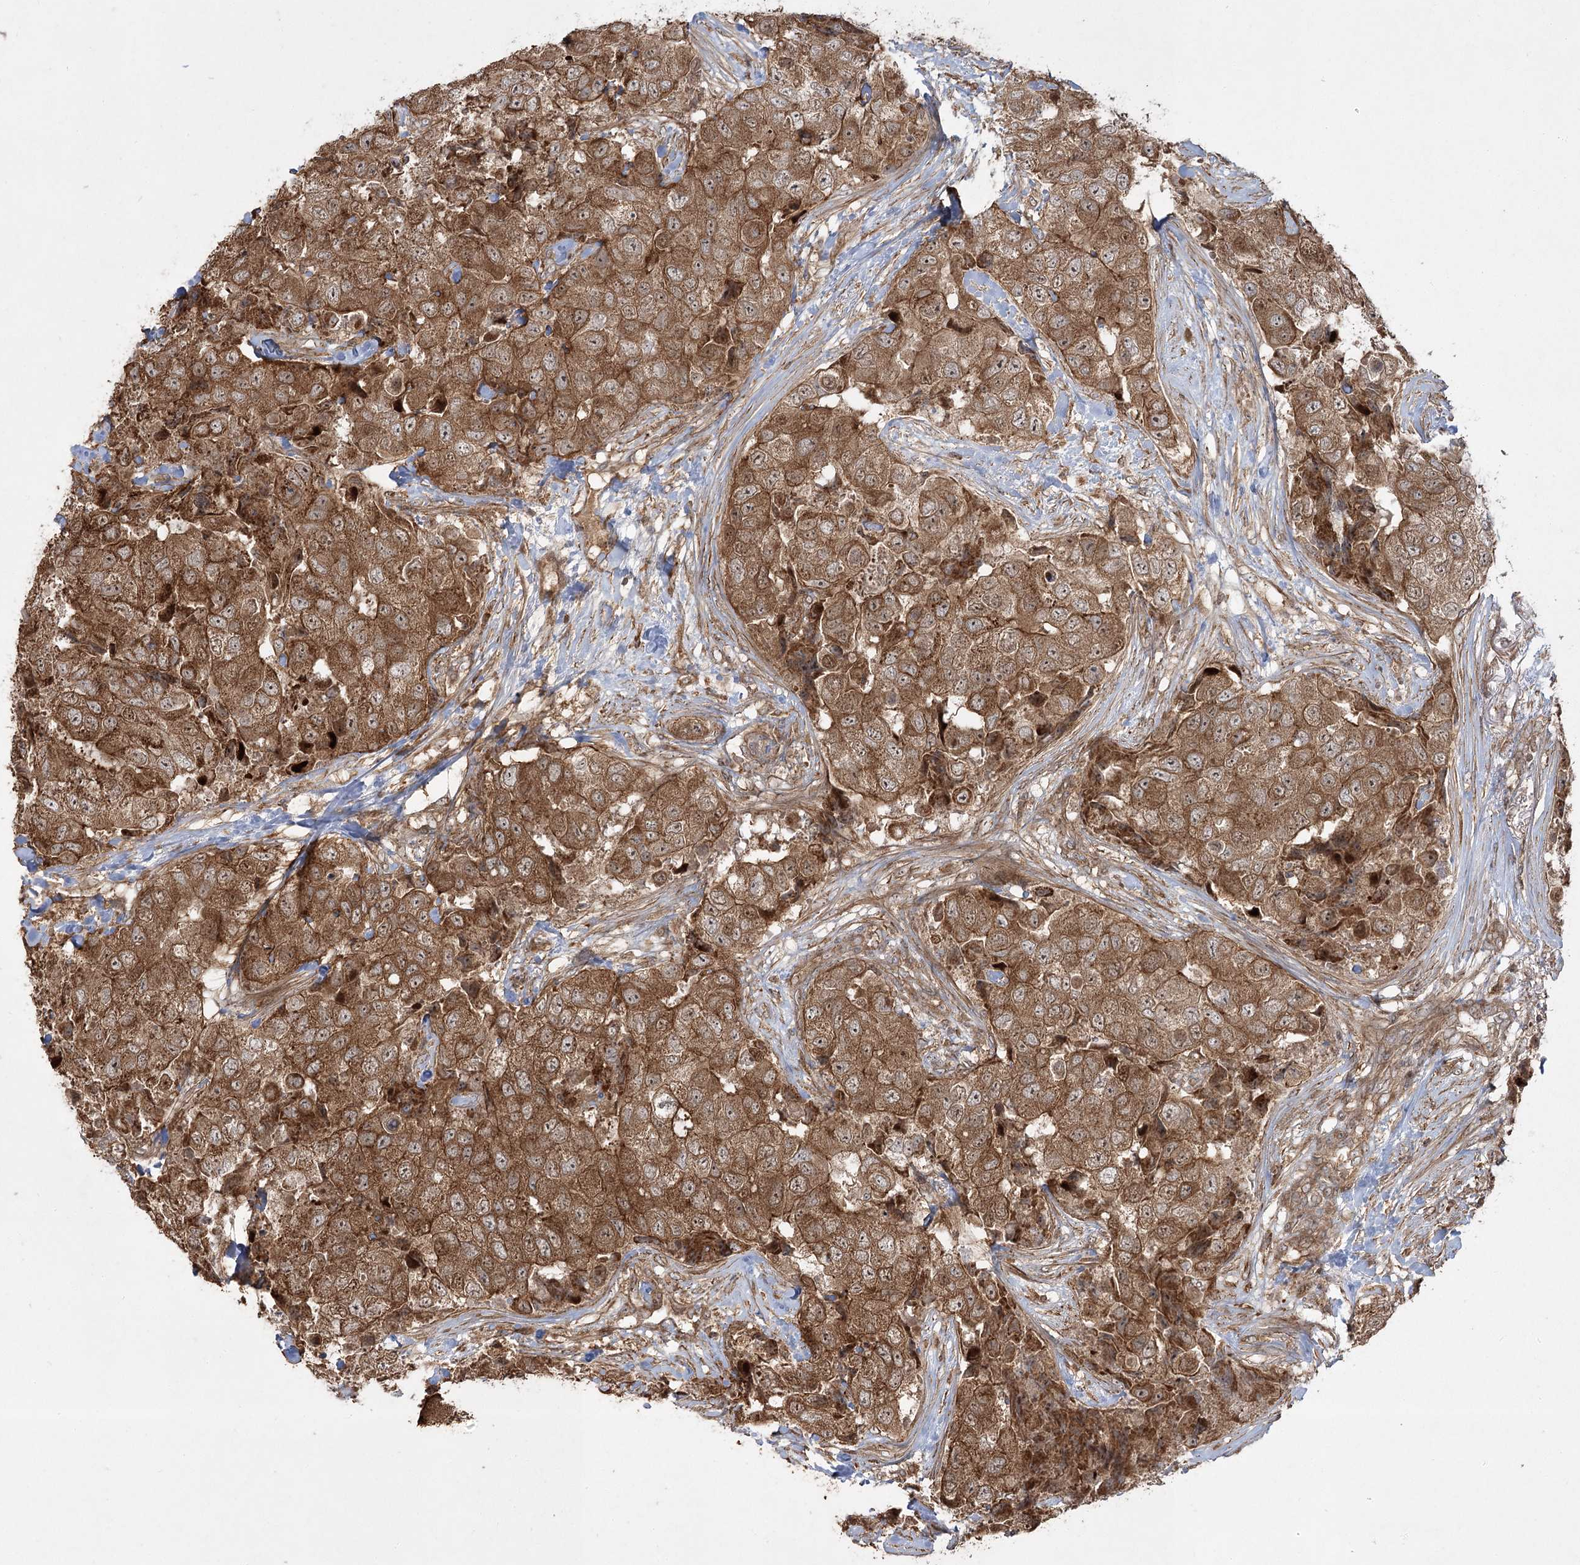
{"staining": {"intensity": "strong", "quantity": ">75%", "location": "cytoplasmic/membranous"}, "tissue": "breast cancer", "cell_type": "Tumor cells", "image_type": "cancer", "snomed": [{"axis": "morphology", "description": "Duct carcinoma"}, {"axis": "topography", "description": "Breast"}], "caption": "Breast invasive ductal carcinoma tissue reveals strong cytoplasmic/membranous positivity in about >75% of tumor cells (DAB (3,3'-diaminobenzidine) IHC, brown staining for protein, blue staining for nuclei).", "gene": "CPLANE1", "patient": {"sex": "female", "age": 62}}